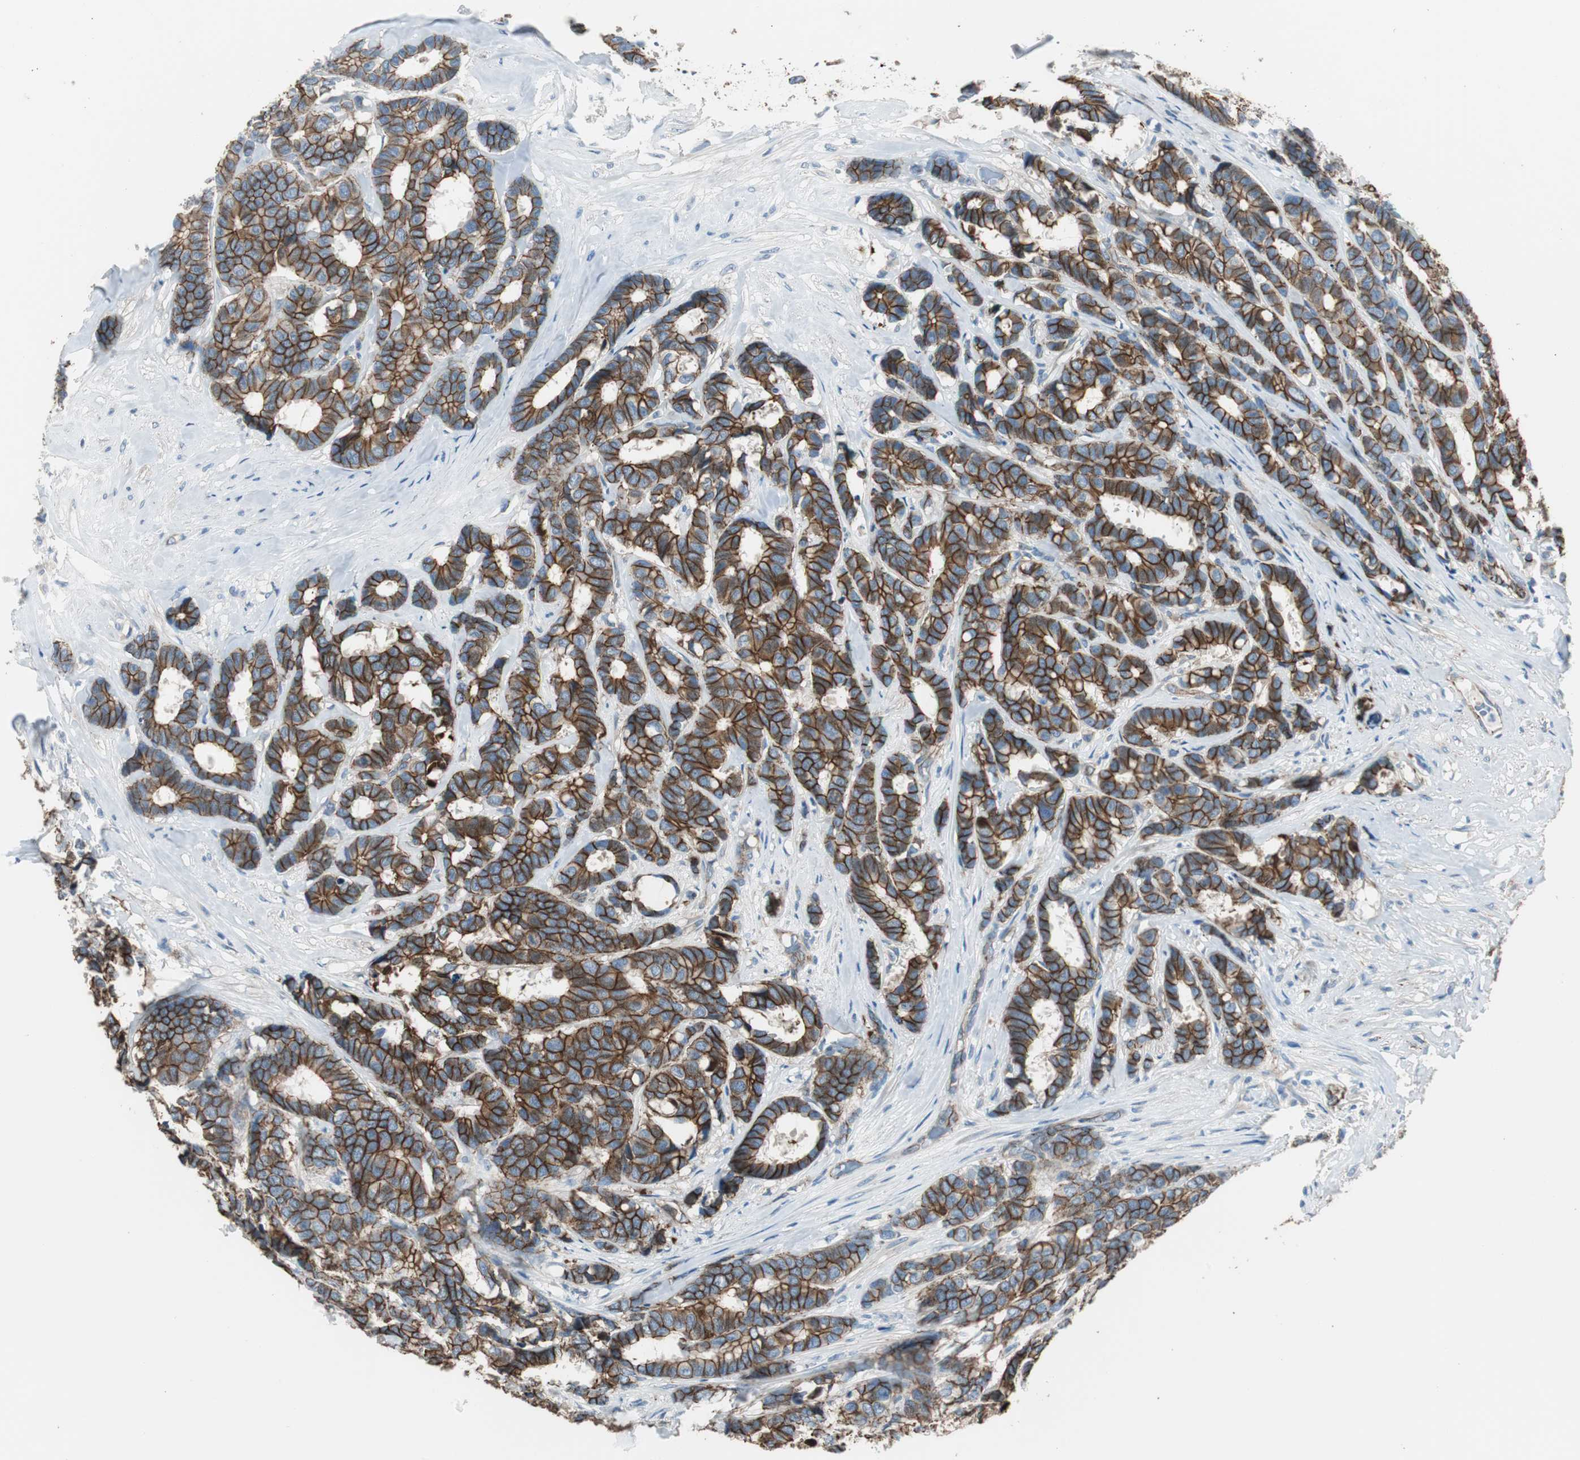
{"staining": {"intensity": "strong", "quantity": ">75%", "location": "cytoplasmic/membranous"}, "tissue": "breast cancer", "cell_type": "Tumor cells", "image_type": "cancer", "snomed": [{"axis": "morphology", "description": "Duct carcinoma"}, {"axis": "topography", "description": "Breast"}], "caption": "Protein analysis of breast intraductal carcinoma tissue shows strong cytoplasmic/membranous staining in approximately >75% of tumor cells. Using DAB (3,3'-diaminobenzidine) (brown) and hematoxylin (blue) stains, captured at high magnification using brightfield microscopy.", "gene": "STXBP4", "patient": {"sex": "female", "age": 87}}